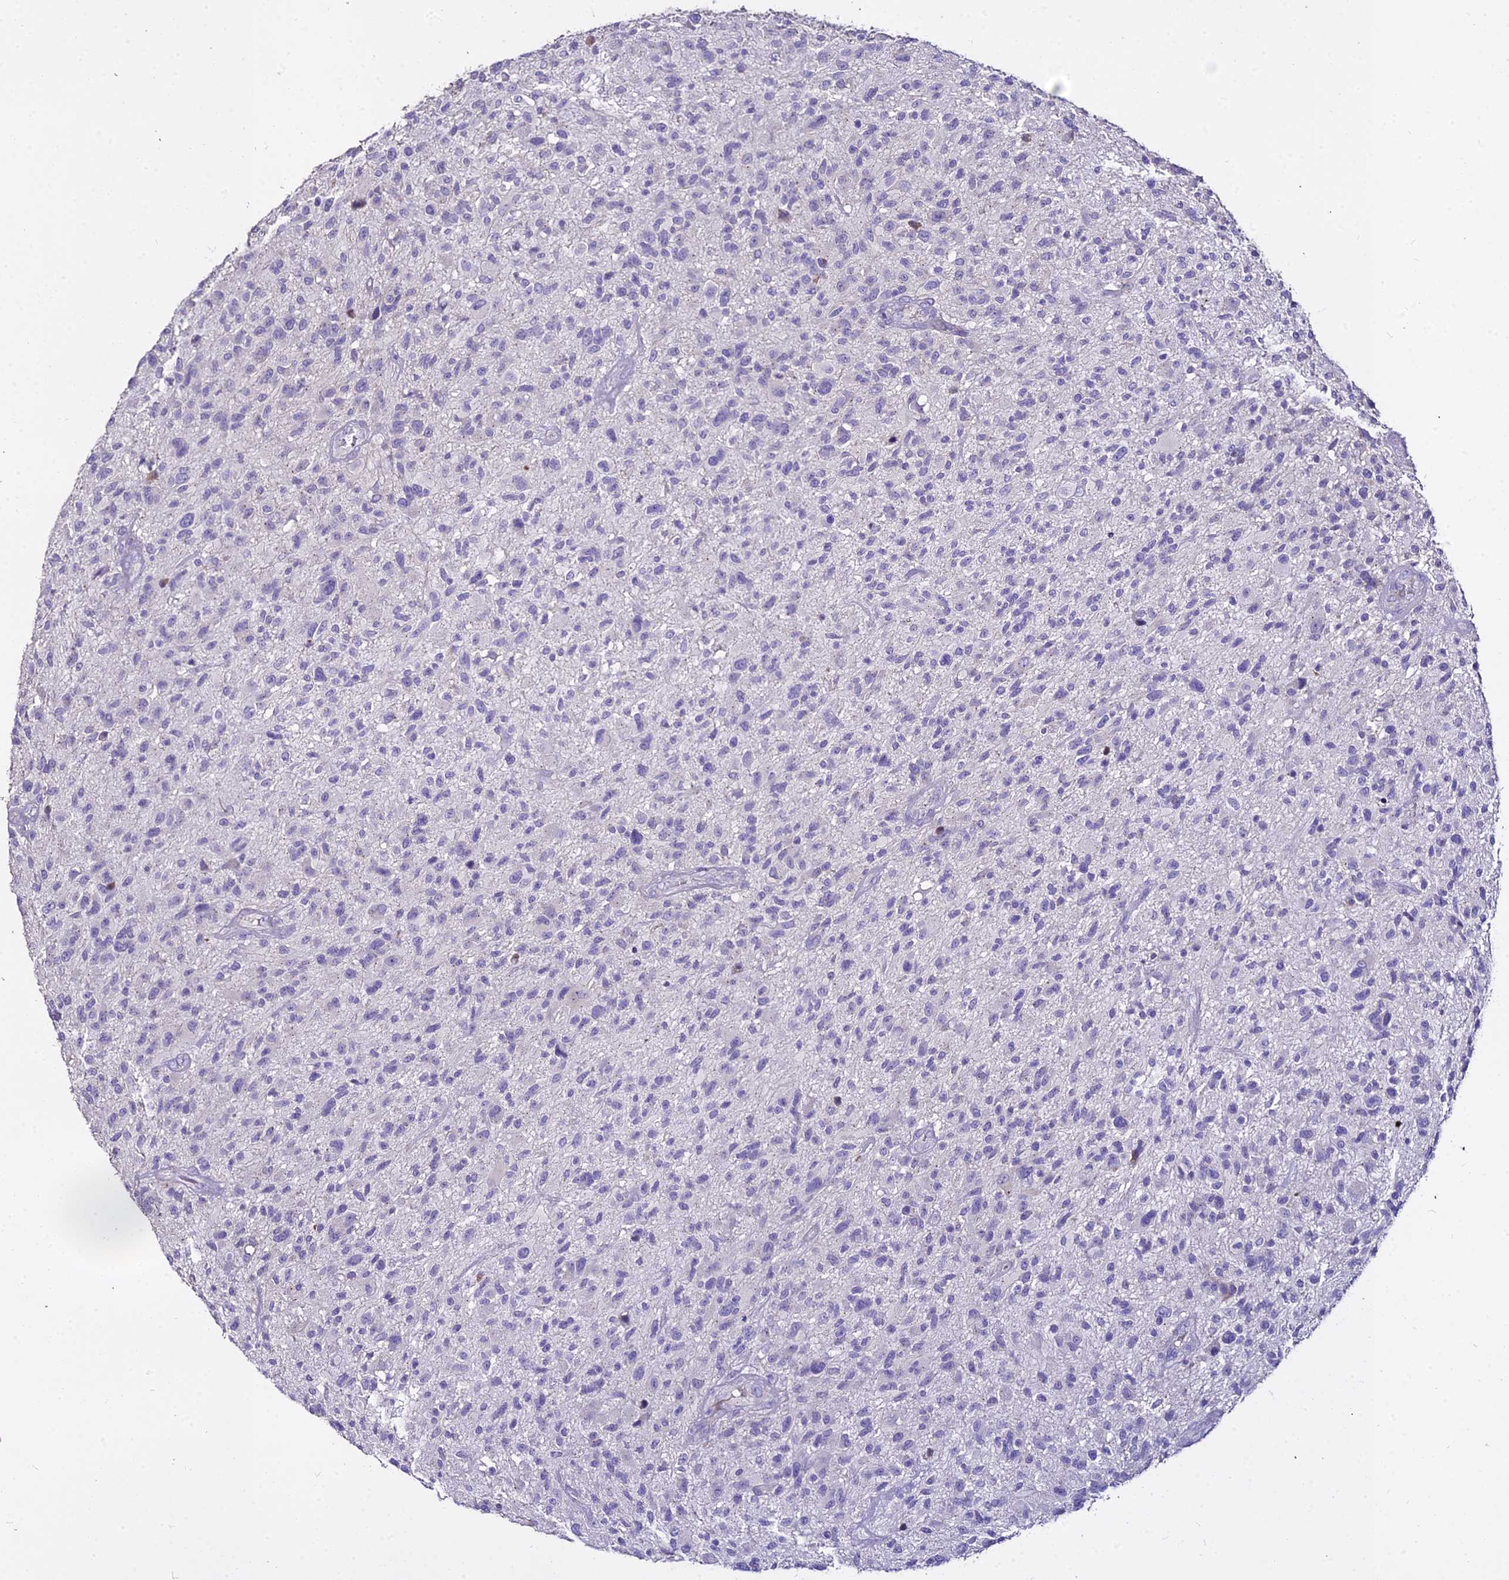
{"staining": {"intensity": "negative", "quantity": "none", "location": "none"}, "tissue": "glioma", "cell_type": "Tumor cells", "image_type": "cancer", "snomed": [{"axis": "morphology", "description": "Glioma, malignant, High grade"}, {"axis": "topography", "description": "Brain"}], "caption": "Protein analysis of glioma shows no significant positivity in tumor cells.", "gene": "GLYAT", "patient": {"sex": "male", "age": 47}}